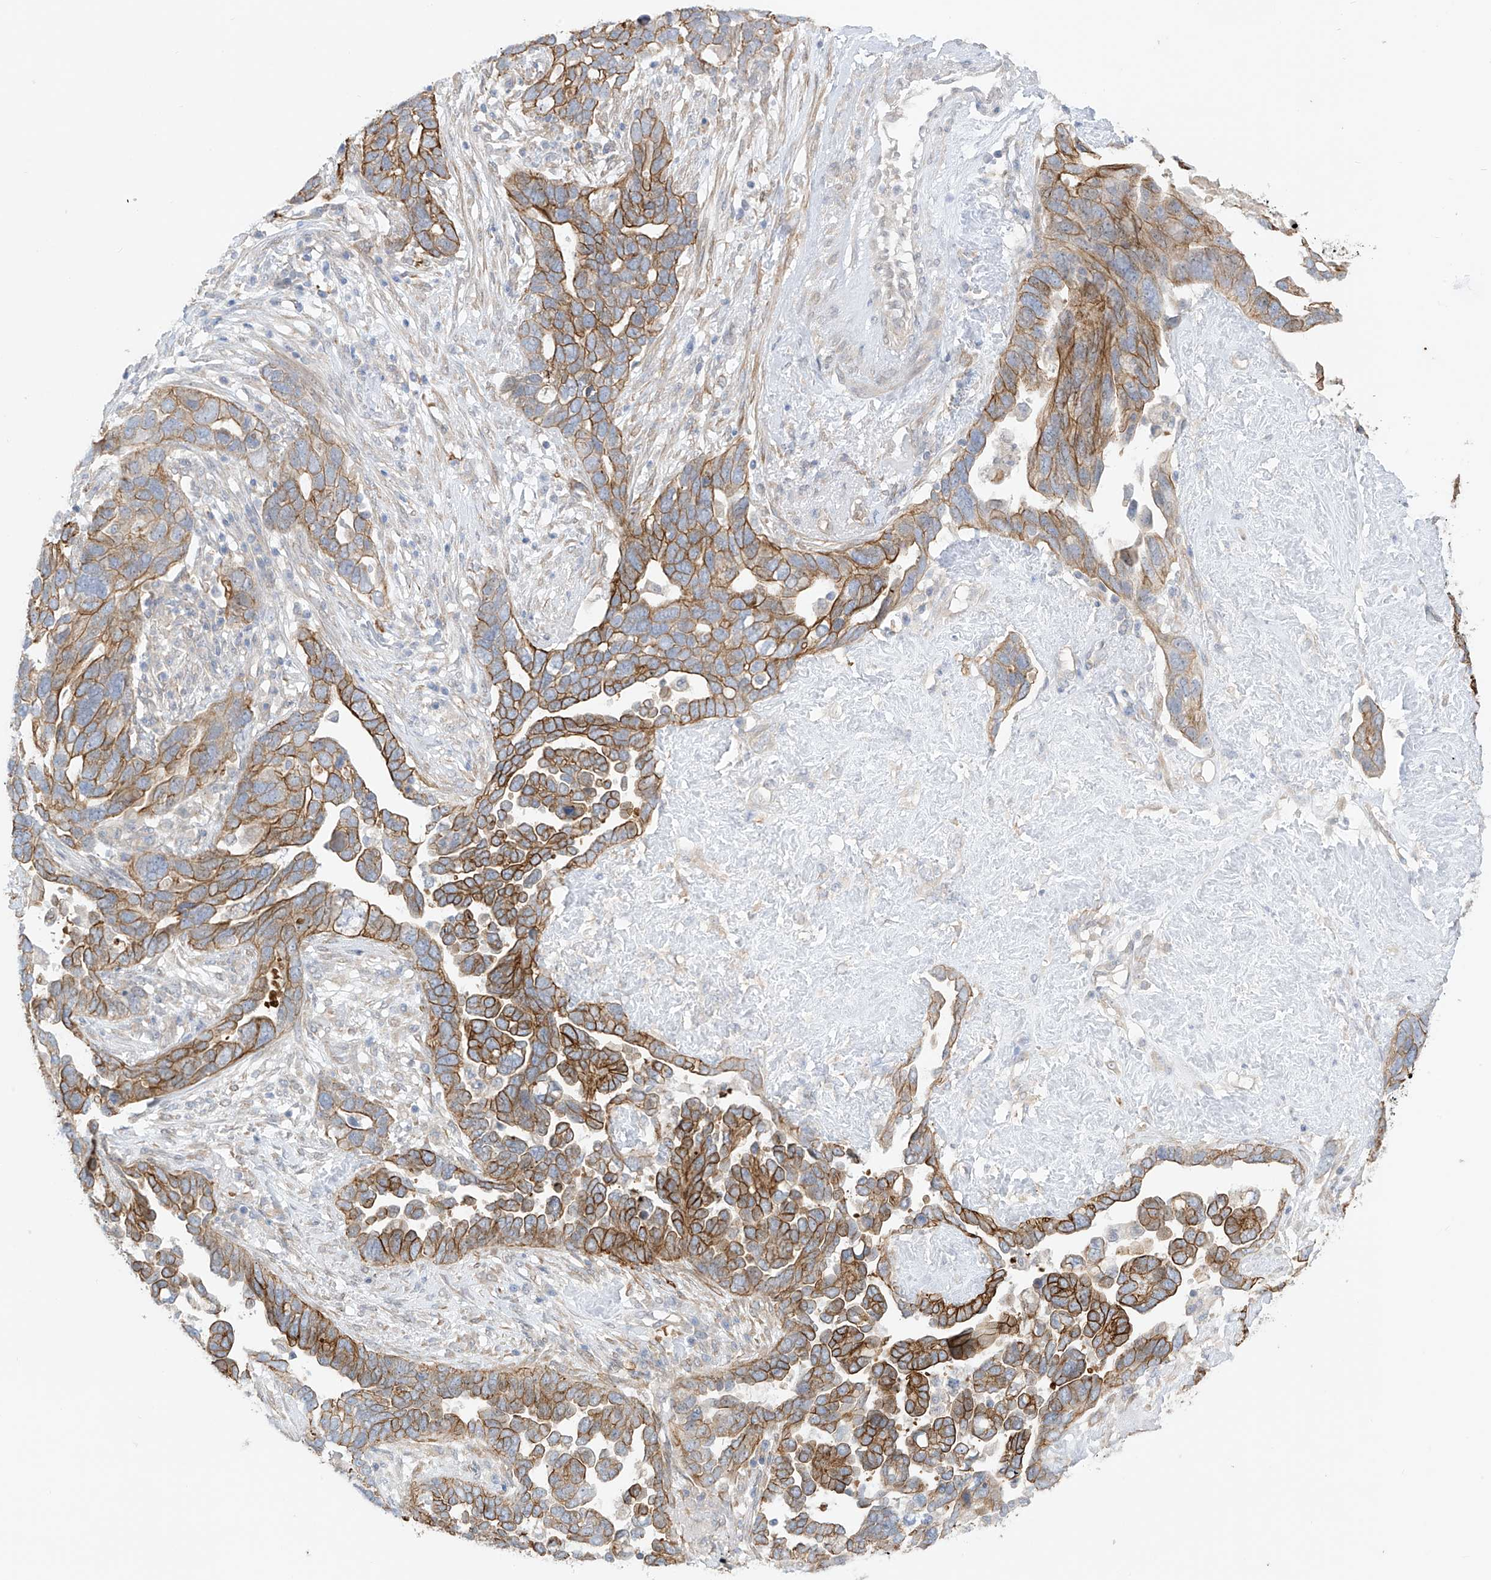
{"staining": {"intensity": "strong", "quantity": ">75%", "location": "cytoplasmic/membranous"}, "tissue": "ovarian cancer", "cell_type": "Tumor cells", "image_type": "cancer", "snomed": [{"axis": "morphology", "description": "Cystadenocarcinoma, serous, NOS"}, {"axis": "topography", "description": "Ovary"}], "caption": "Brown immunohistochemical staining in ovarian cancer (serous cystadenocarcinoma) demonstrates strong cytoplasmic/membranous expression in about >75% of tumor cells.", "gene": "EIPR1", "patient": {"sex": "female", "age": 54}}